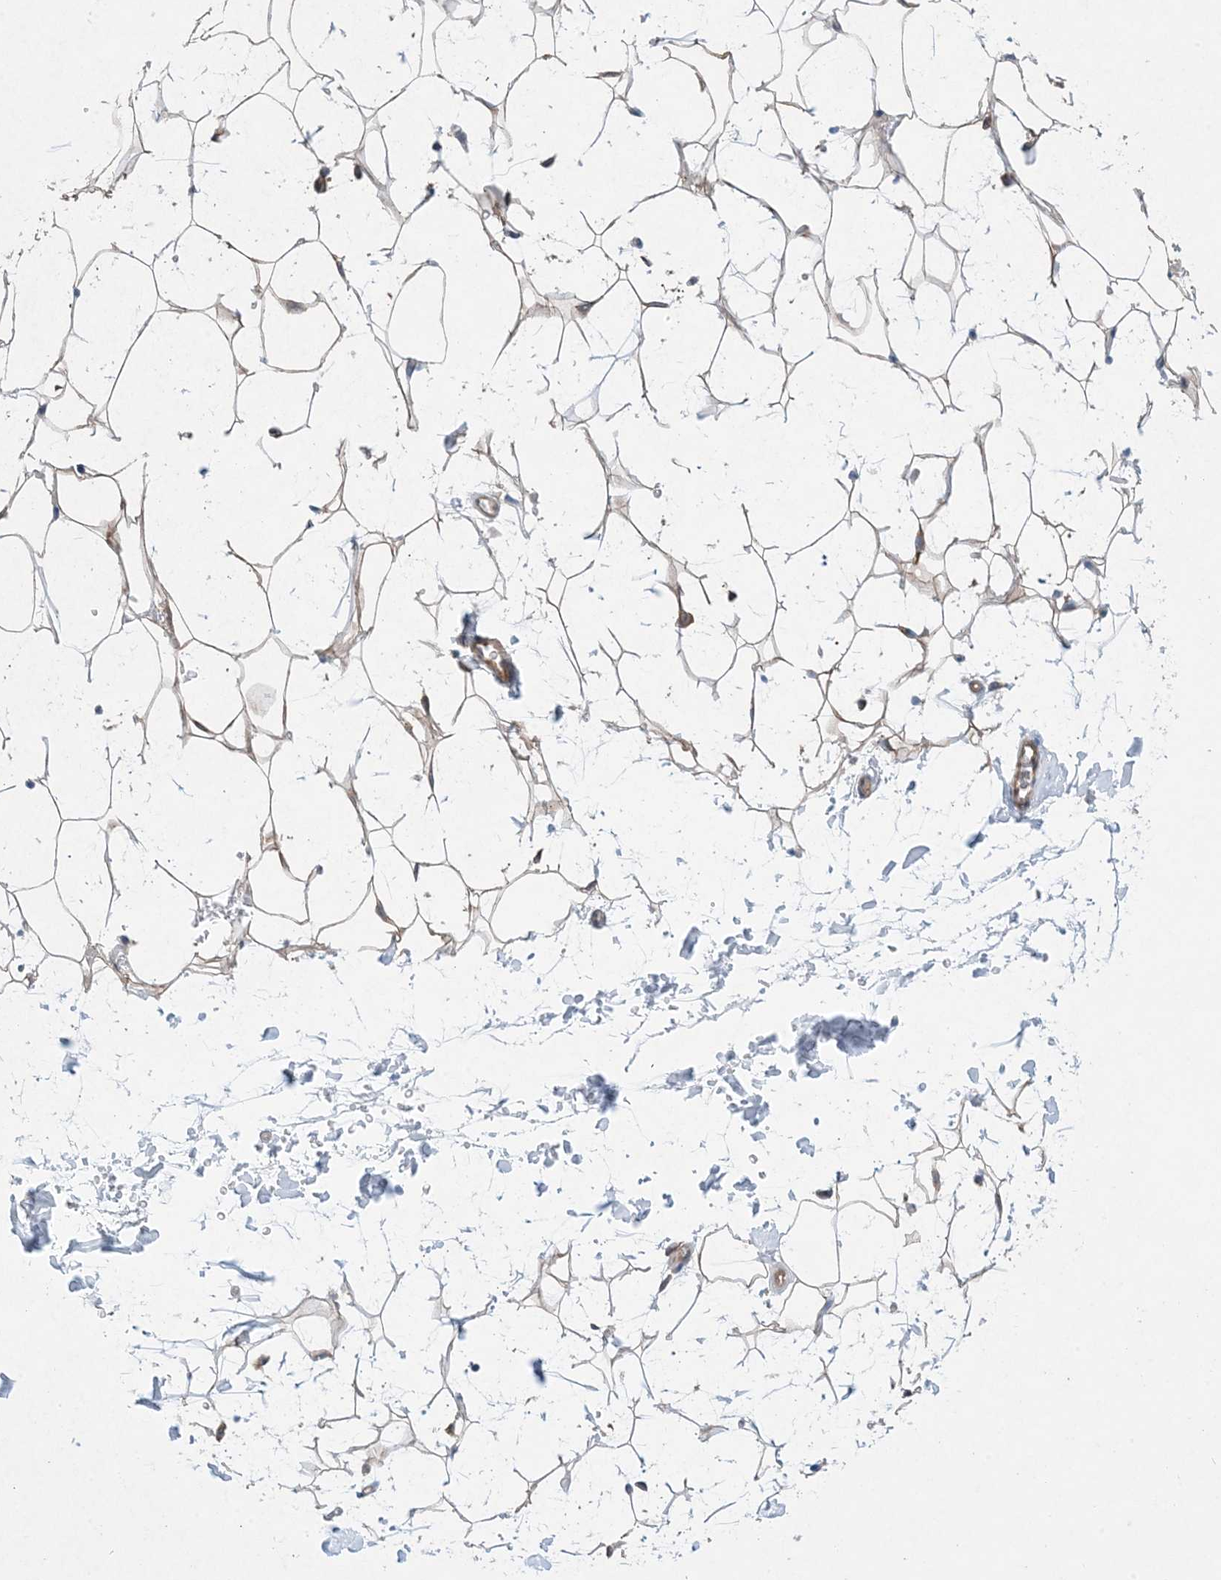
{"staining": {"intensity": "weak", "quantity": ">75%", "location": "cytoplasmic/membranous"}, "tissue": "adipose tissue", "cell_type": "Adipocytes", "image_type": "normal", "snomed": [{"axis": "morphology", "description": "Normal tissue, NOS"}, {"axis": "topography", "description": "Breast"}], "caption": "A photomicrograph of adipose tissue stained for a protein demonstrates weak cytoplasmic/membranous brown staining in adipocytes. Nuclei are stained in blue.", "gene": "EHBP1", "patient": {"sex": "female", "age": 26}}